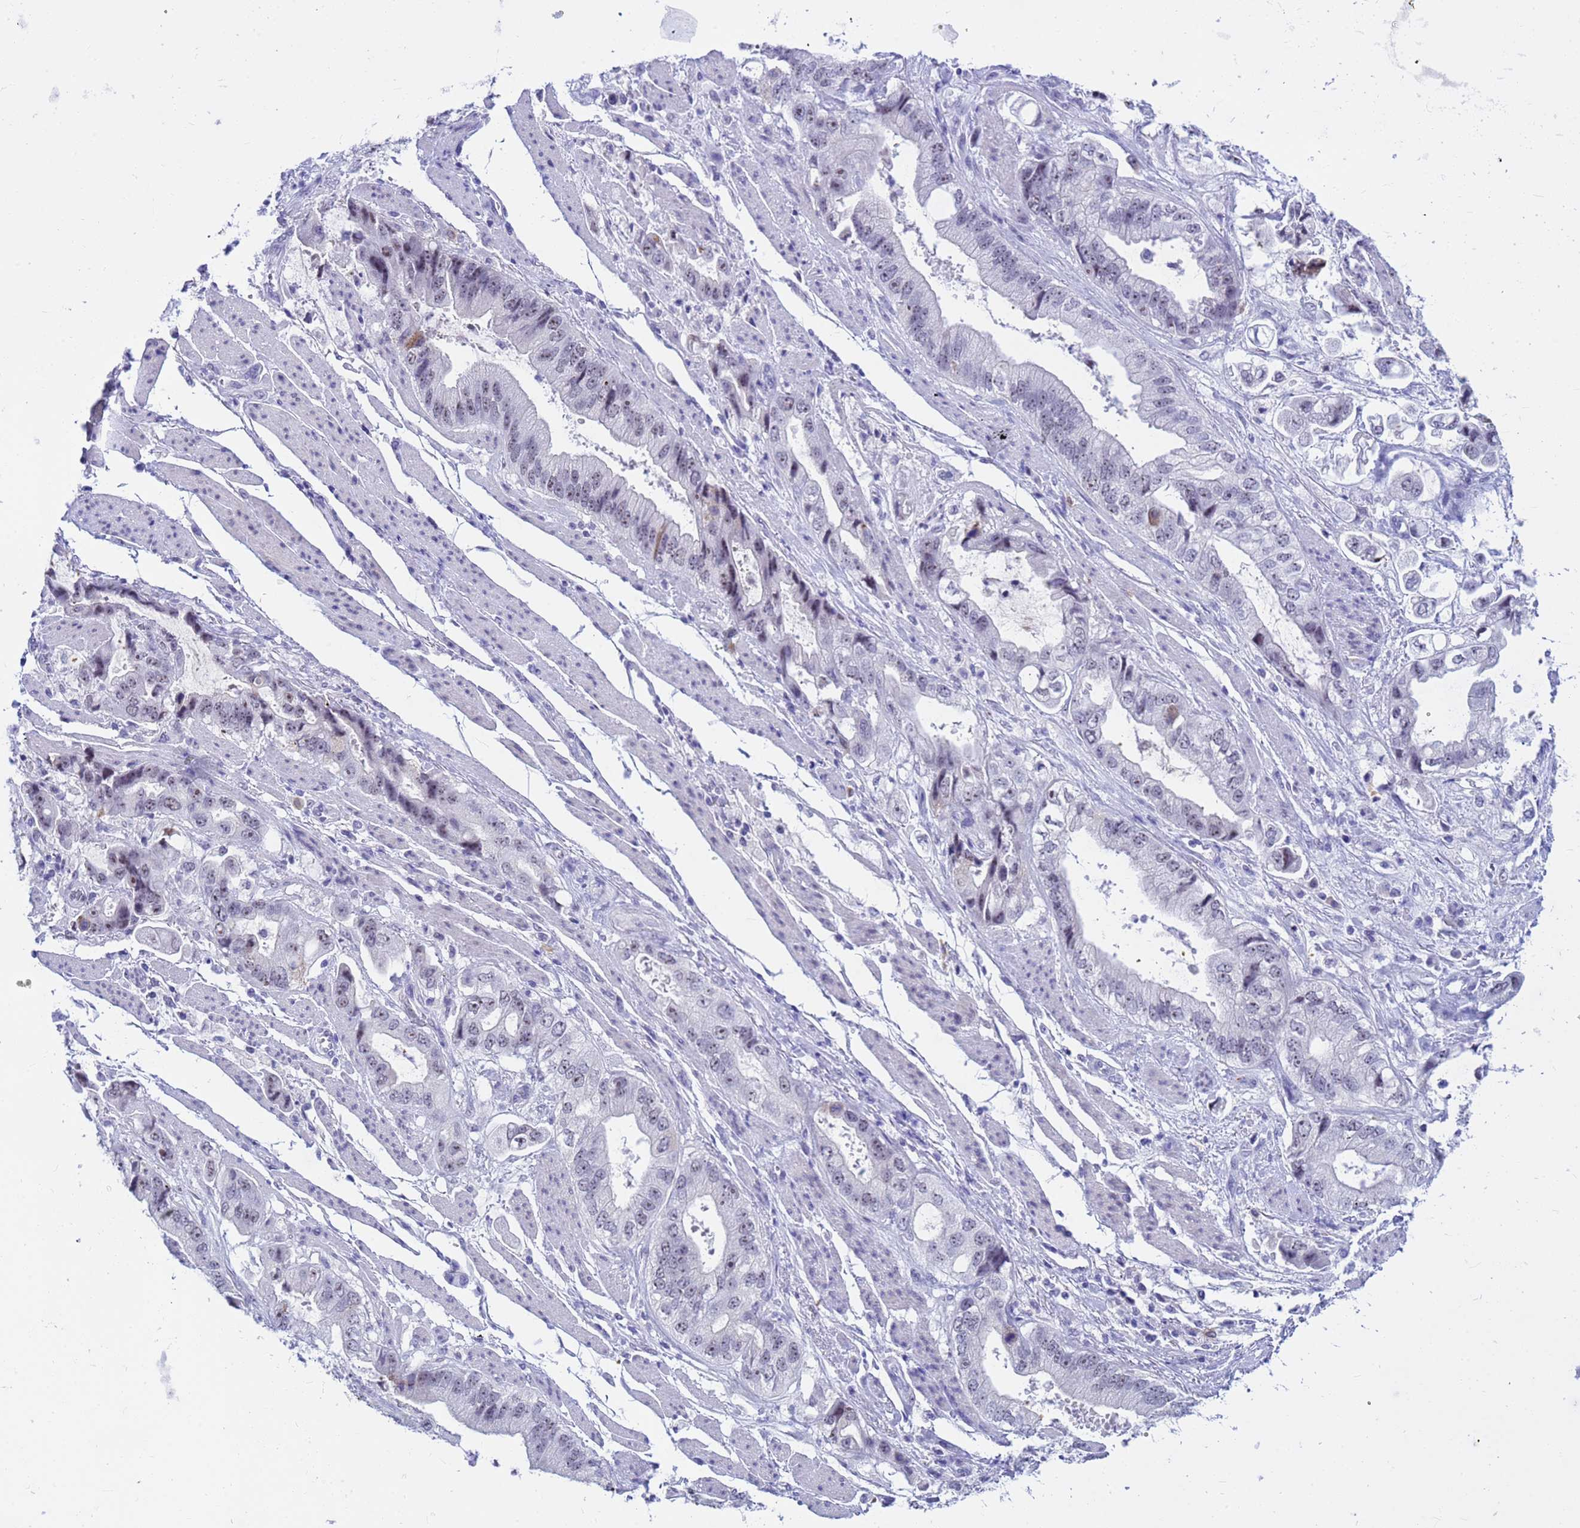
{"staining": {"intensity": "moderate", "quantity": "<25%", "location": "nuclear"}, "tissue": "stomach cancer", "cell_type": "Tumor cells", "image_type": "cancer", "snomed": [{"axis": "morphology", "description": "Adenocarcinoma, NOS"}, {"axis": "topography", "description": "Stomach"}], "caption": "Immunohistochemical staining of human stomach cancer (adenocarcinoma) shows low levels of moderate nuclear expression in approximately <25% of tumor cells.", "gene": "DMRTC2", "patient": {"sex": "male", "age": 62}}